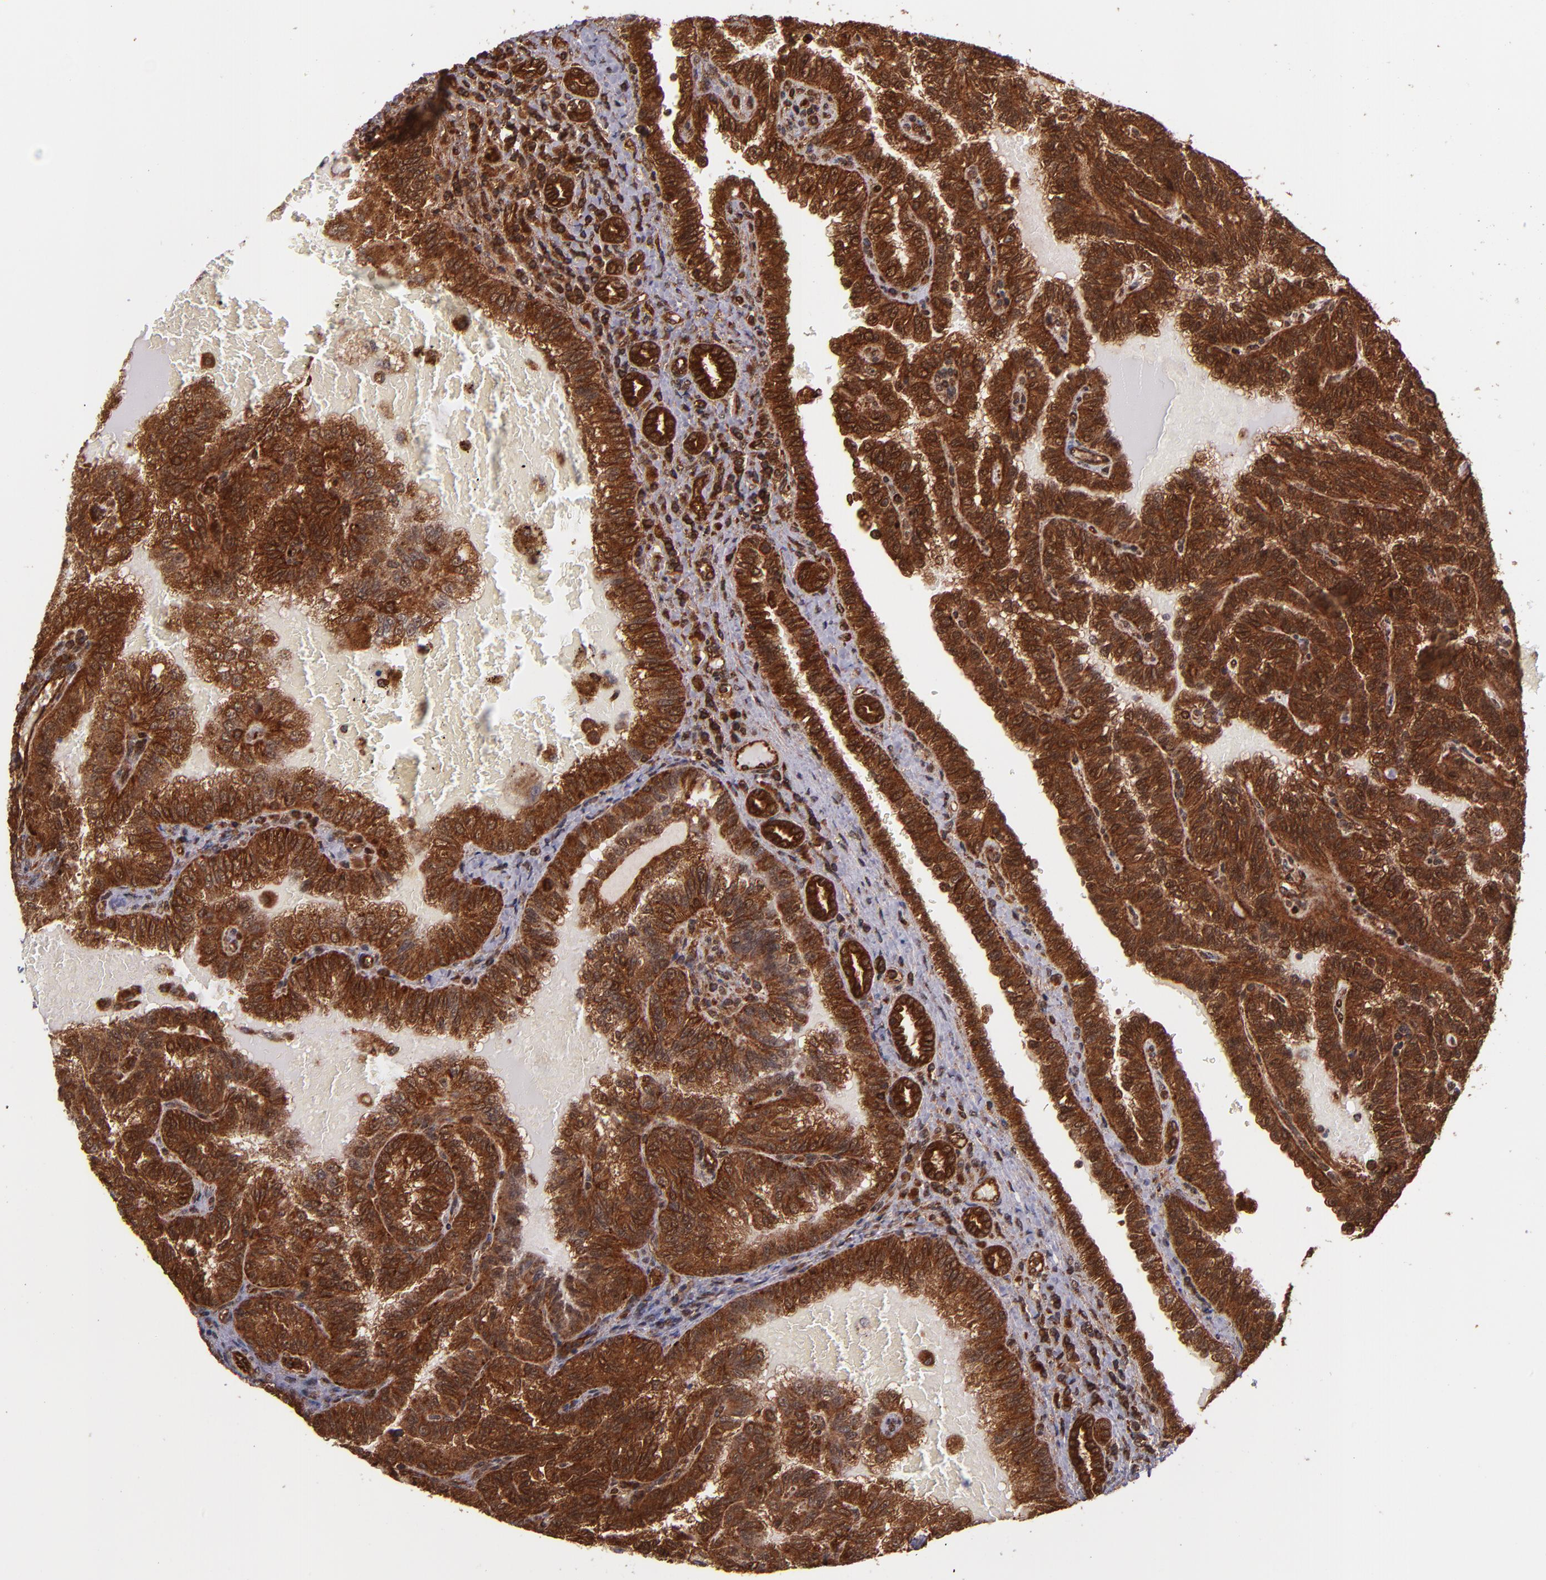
{"staining": {"intensity": "strong", "quantity": ">75%", "location": "cytoplasmic/membranous,nuclear"}, "tissue": "renal cancer", "cell_type": "Tumor cells", "image_type": "cancer", "snomed": [{"axis": "morphology", "description": "Inflammation, NOS"}, {"axis": "morphology", "description": "Adenocarcinoma, NOS"}, {"axis": "topography", "description": "Kidney"}], "caption": "IHC photomicrograph of neoplastic tissue: human renal cancer (adenocarcinoma) stained using immunohistochemistry exhibits high levels of strong protein expression localized specifically in the cytoplasmic/membranous and nuclear of tumor cells, appearing as a cytoplasmic/membranous and nuclear brown color.", "gene": "STX8", "patient": {"sex": "male", "age": 68}}